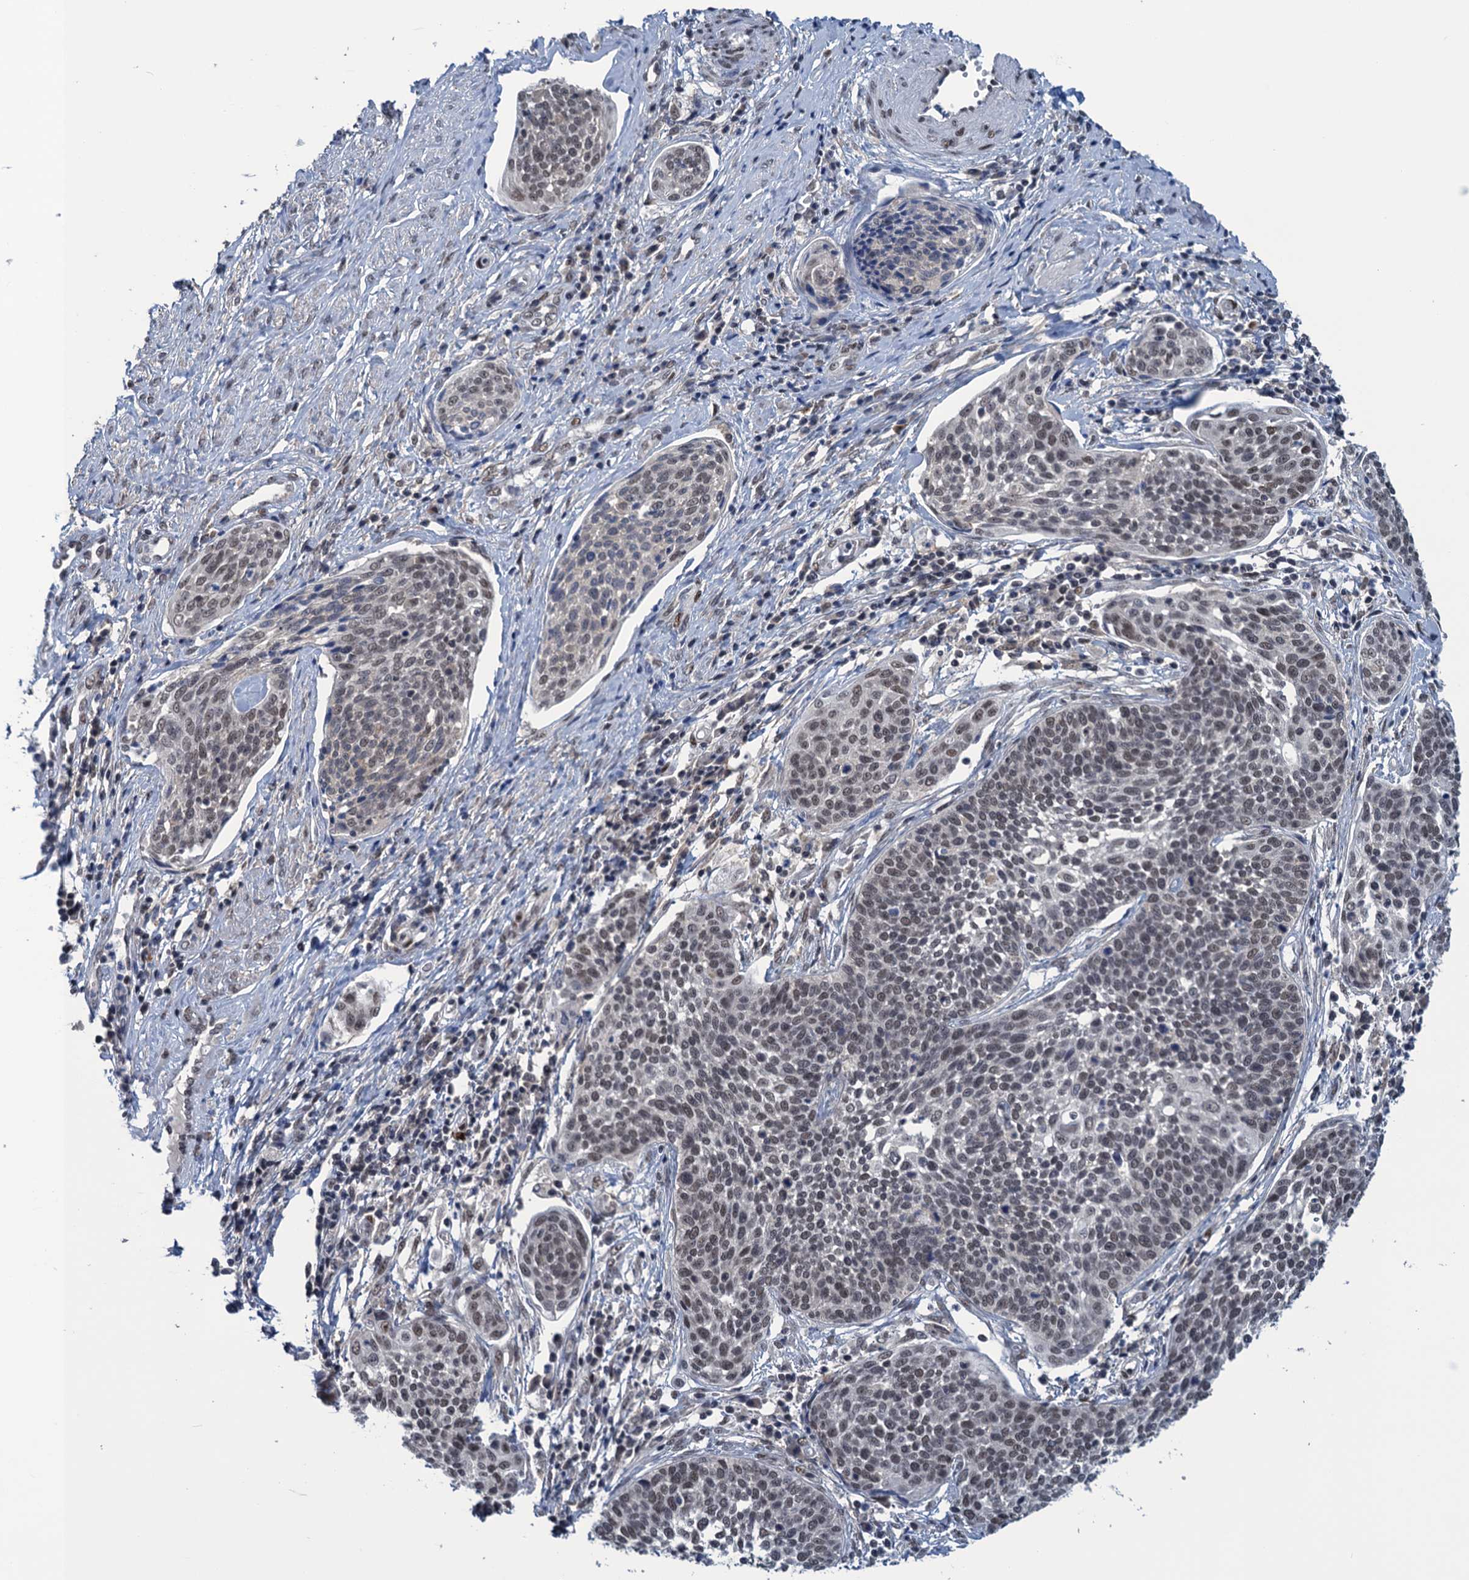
{"staining": {"intensity": "moderate", "quantity": ">75%", "location": "nuclear"}, "tissue": "cervical cancer", "cell_type": "Tumor cells", "image_type": "cancer", "snomed": [{"axis": "morphology", "description": "Squamous cell carcinoma, NOS"}, {"axis": "topography", "description": "Cervix"}], "caption": "A histopathology image of cervical cancer (squamous cell carcinoma) stained for a protein shows moderate nuclear brown staining in tumor cells. (IHC, brightfield microscopy, high magnification).", "gene": "SAE1", "patient": {"sex": "female", "age": 34}}